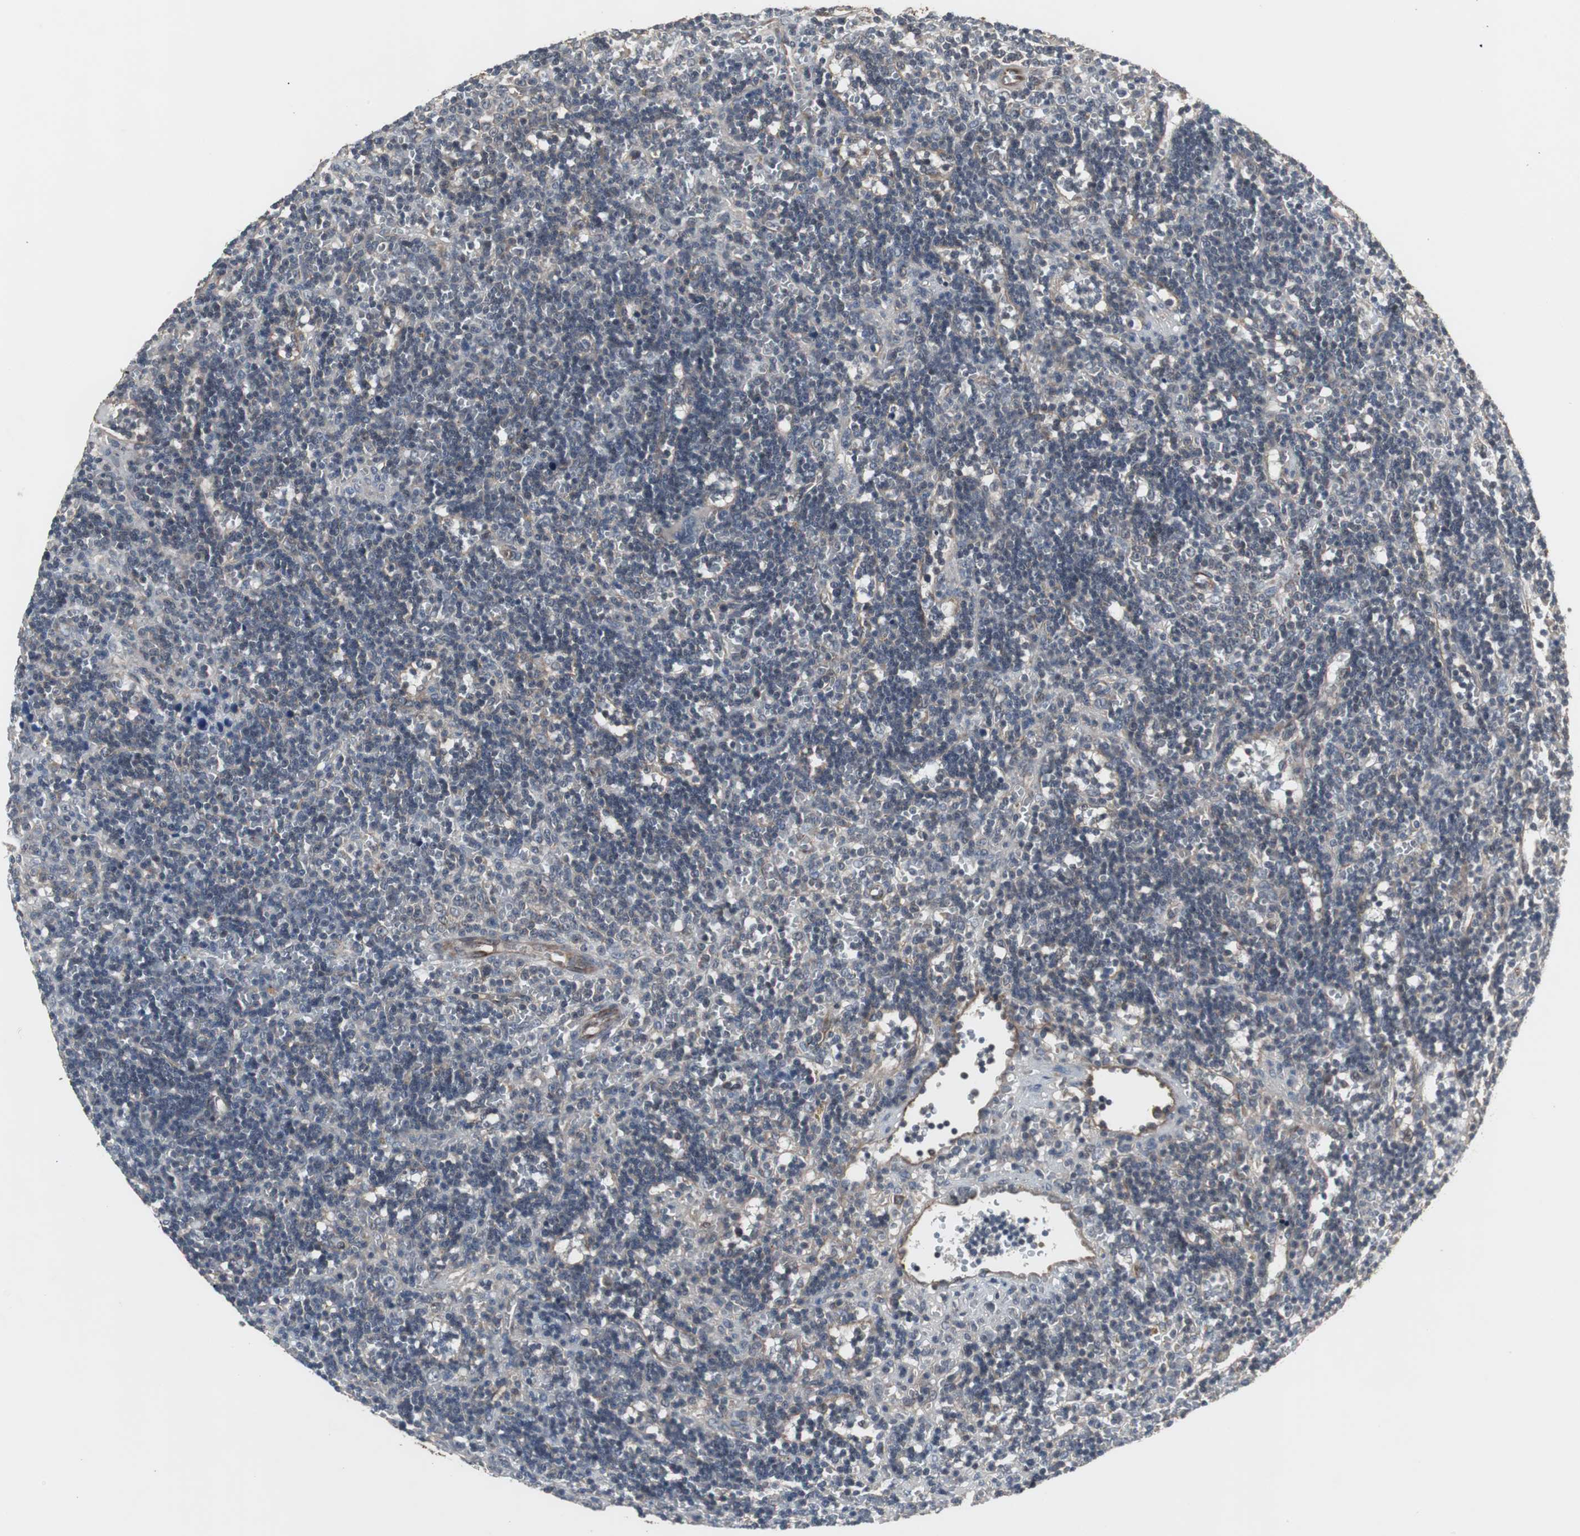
{"staining": {"intensity": "weak", "quantity": "<25%", "location": "cytoplasmic/membranous"}, "tissue": "lymphoma", "cell_type": "Tumor cells", "image_type": "cancer", "snomed": [{"axis": "morphology", "description": "Malignant lymphoma, non-Hodgkin's type, Low grade"}, {"axis": "topography", "description": "Spleen"}], "caption": "This is a micrograph of immunohistochemistry staining of lymphoma, which shows no expression in tumor cells. (DAB (3,3'-diaminobenzidine) IHC visualized using brightfield microscopy, high magnification).", "gene": "ATP2B2", "patient": {"sex": "male", "age": 60}}